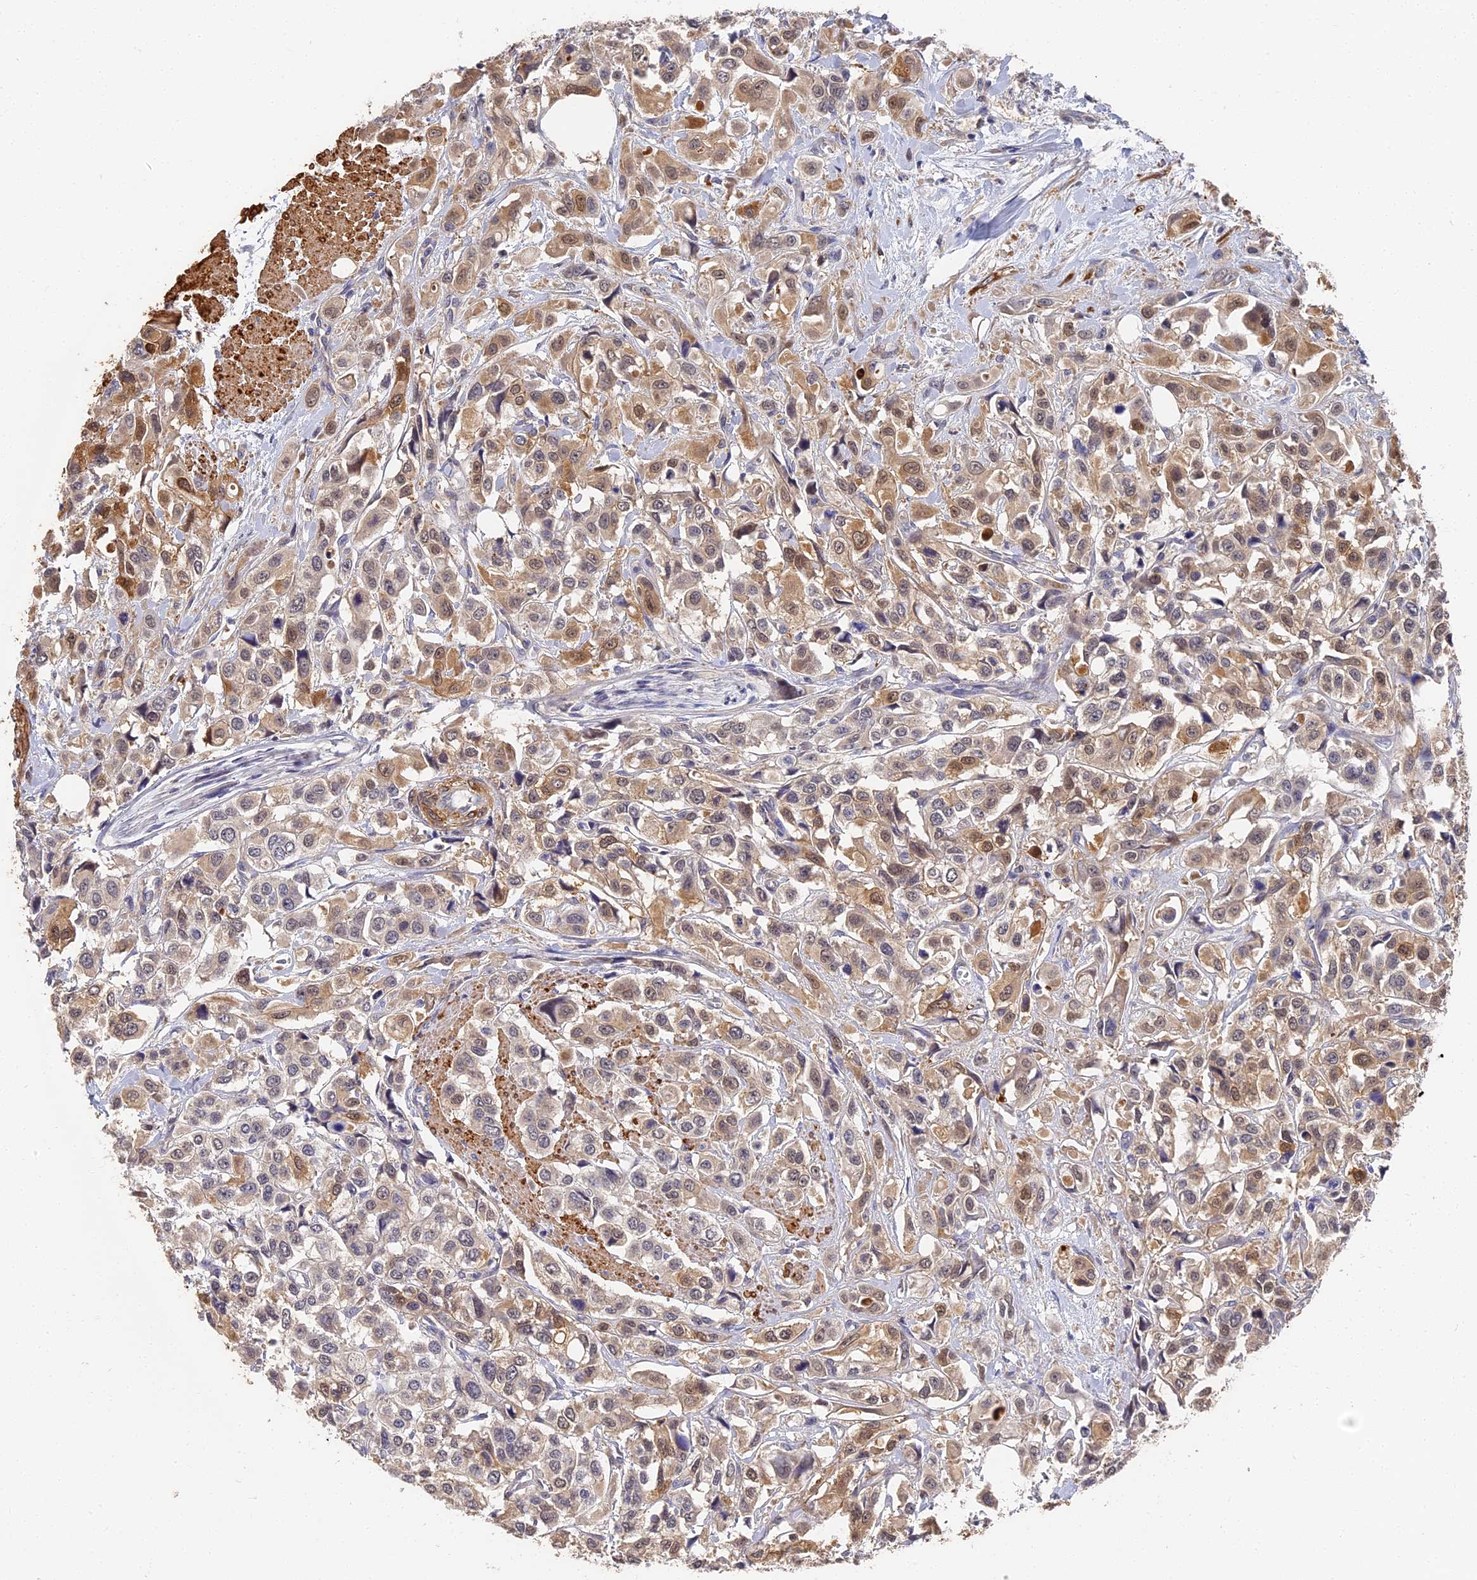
{"staining": {"intensity": "moderate", "quantity": "25%-75%", "location": "cytoplasmic/membranous,nuclear"}, "tissue": "urothelial cancer", "cell_type": "Tumor cells", "image_type": "cancer", "snomed": [{"axis": "morphology", "description": "Urothelial carcinoma, High grade"}, {"axis": "topography", "description": "Urinary bladder"}], "caption": "Protein expression analysis of human high-grade urothelial carcinoma reveals moderate cytoplasmic/membranous and nuclear positivity in approximately 25%-75% of tumor cells.", "gene": "CCDC113", "patient": {"sex": "male", "age": 67}}